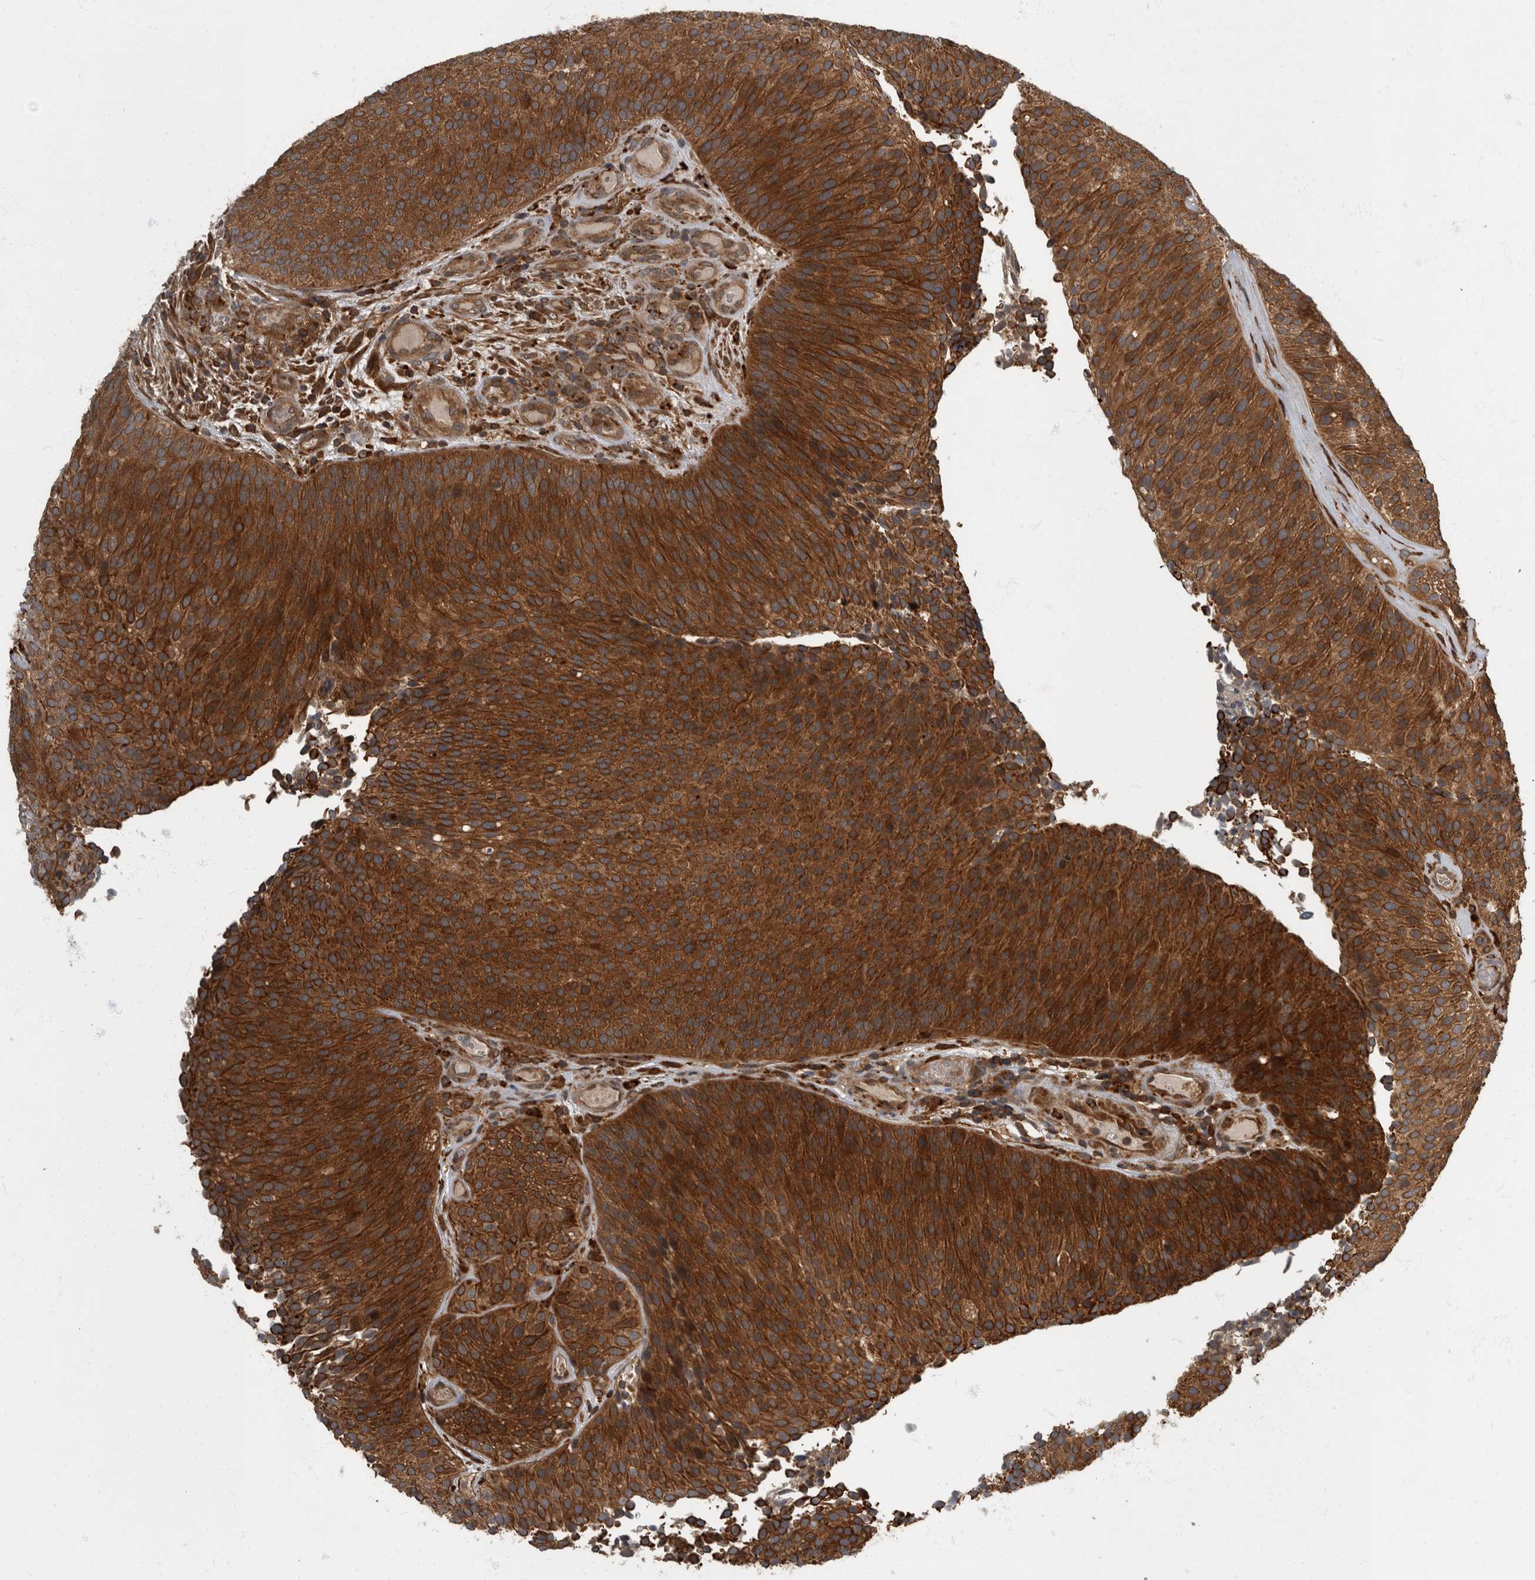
{"staining": {"intensity": "strong", "quantity": ">75%", "location": "cytoplasmic/membranous"}, "tissue": "urothelial cancer", "cell_type": "Tumor cells", "image_type": "cancer", "snomed": [{"axis": "morphology", "description": "Urothelial carcinoma, Low grade"}, {"axis": "topography", "description": "Urinary bladder"}], "caption": "A brown stain shows strong cytoplasmic/membranous positivity of a protein in human urothelial cancer tumor cells.", "gene": "RABGGTB", "patient": {"sex": "male", "age": 86}}